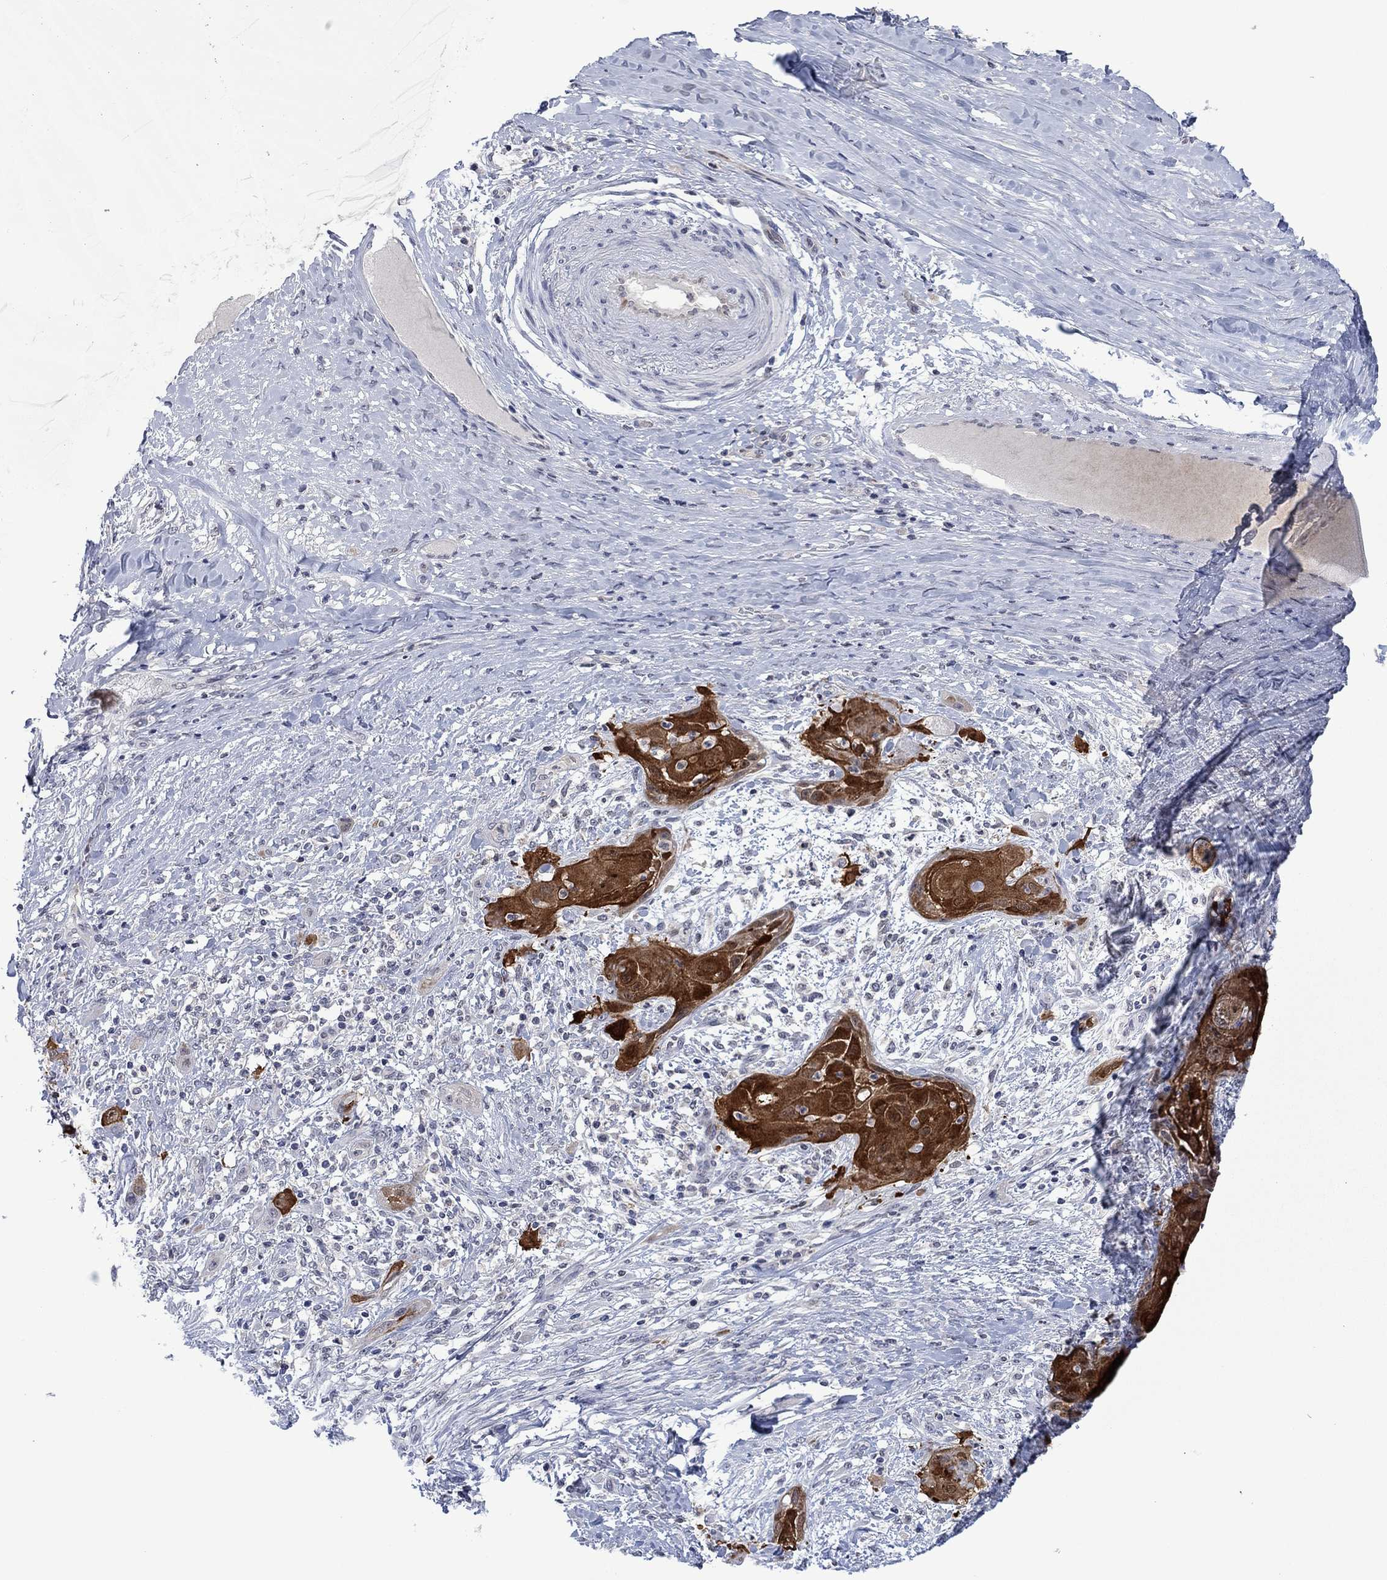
{"staining": {"intensity": "strong", "quantity": ">75%", "location": "cytoplasmic/membranous"}, "tissue": "skin cancer", "cell_type": "Tumor cells", "image_type": "cancer", "snomed": [{"axis": "morphology", "description": "Squamous cell carcinoma, NOS"}, {"axis": "topography", "description": "Skin"}], "caption": "Immunohistochemical staining of squamous cell carcinoma (skin) shows strong cytoplasmic/membranous protein staining in about >75% of tumor cells.", "gene": "AGL", "patient": {"sex": "male", "age": 62}}